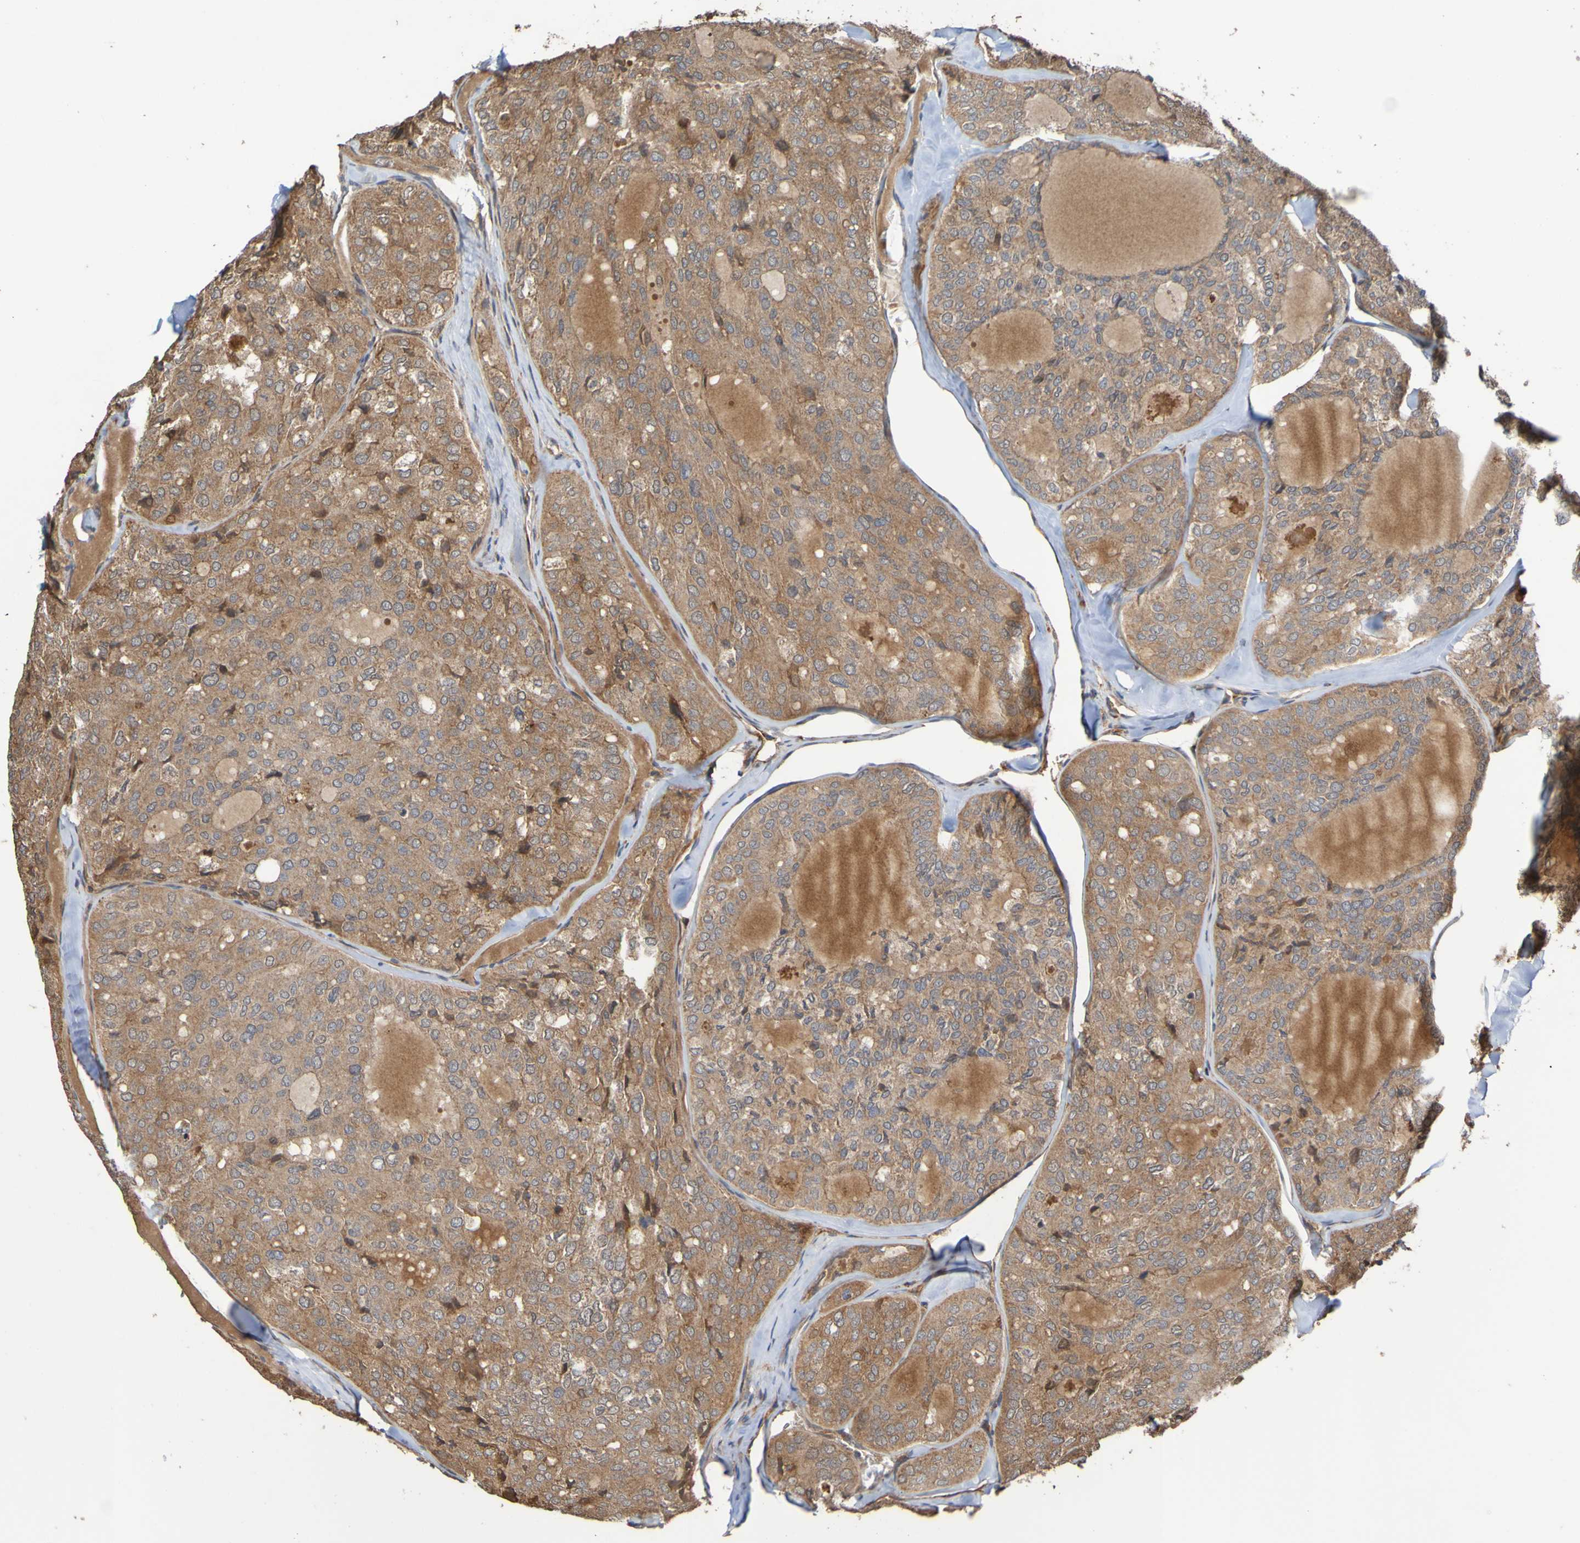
{"staining": {"intensity": "moderate", "quantity": ">75%", "location": "cytoplasmic/membranous"}, "tissue": "thyroid cancer", "cell_type": "Tumor cells", "image_type": "cancer", "snomed": [{"axis": "morphology", "description": "Follicular adenoma carcinoma, NOS"}, {"axis": "topography", "description": "Thyroid gland"}], "caption": "IHC of human follicular adenoma carcinoma (thyroid) exhibits medium levels of moderate cytoplasmic/membranous positivity in approximately >75% of tumor cells.", "gene": "UCN", "patient": {"sex": "male", "age": 75}}